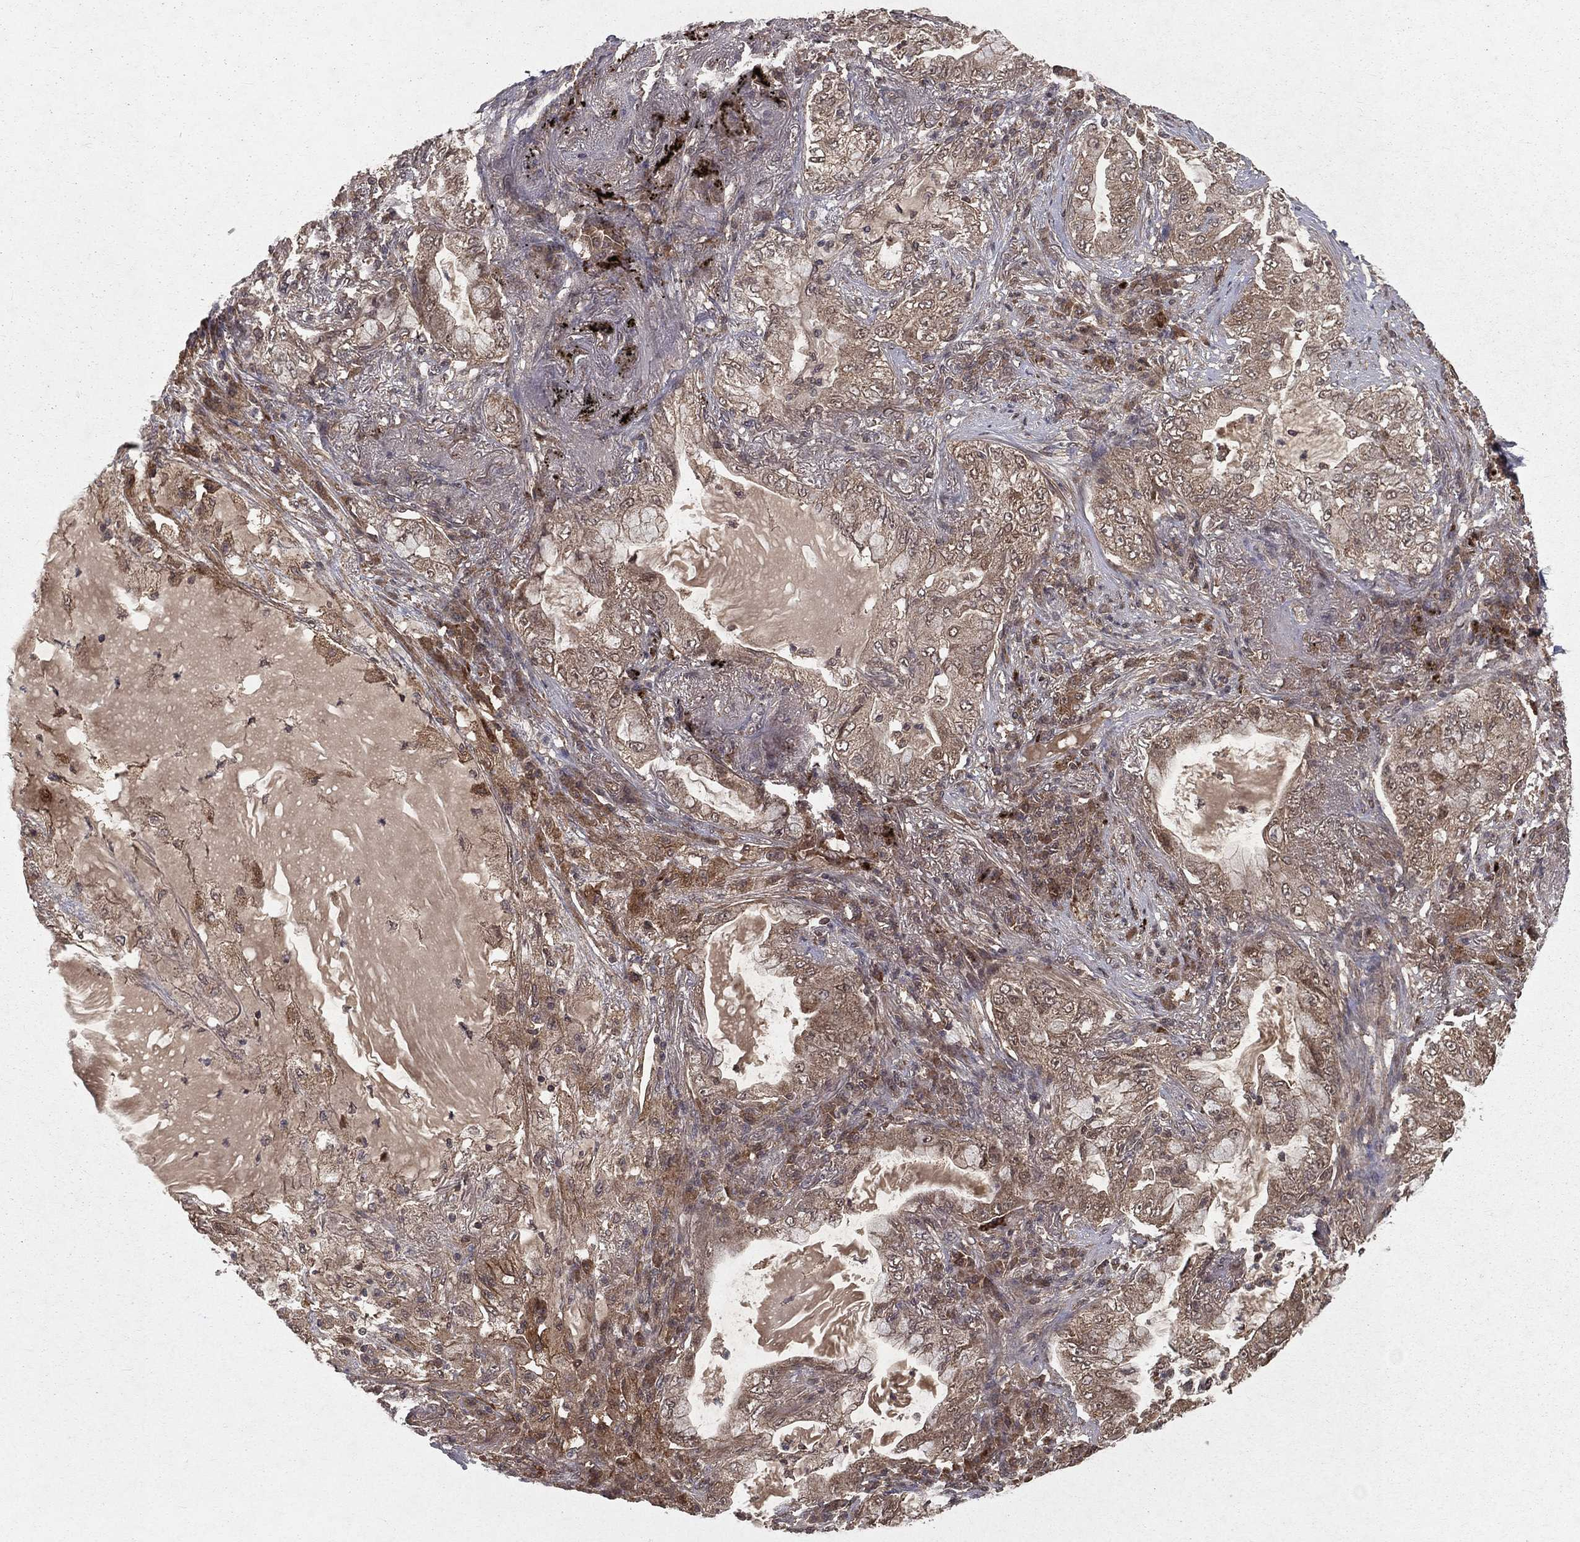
{"staining": {"intensity": "weak", "quantity": "<25%", "location": "cytoplasmic/membranous"}, "tissue": "lung cancer", "cell_type": "Tumor cells", "image_type": "cancer", "snomed": [{"axis": "morphology", "description": "Adenocarcinoma, NOS"}, {"axis": "topography", "description": "Lung"}], "caption": "High magnification brightfield microscopy of lung adenocarcinoma stained with DAB (brown) and counterstained with hematoxylin (blue): tumor cells show no significant expression.", "gene": "ZDHHC15", "patient": {"sex": "female", "age": 73}}